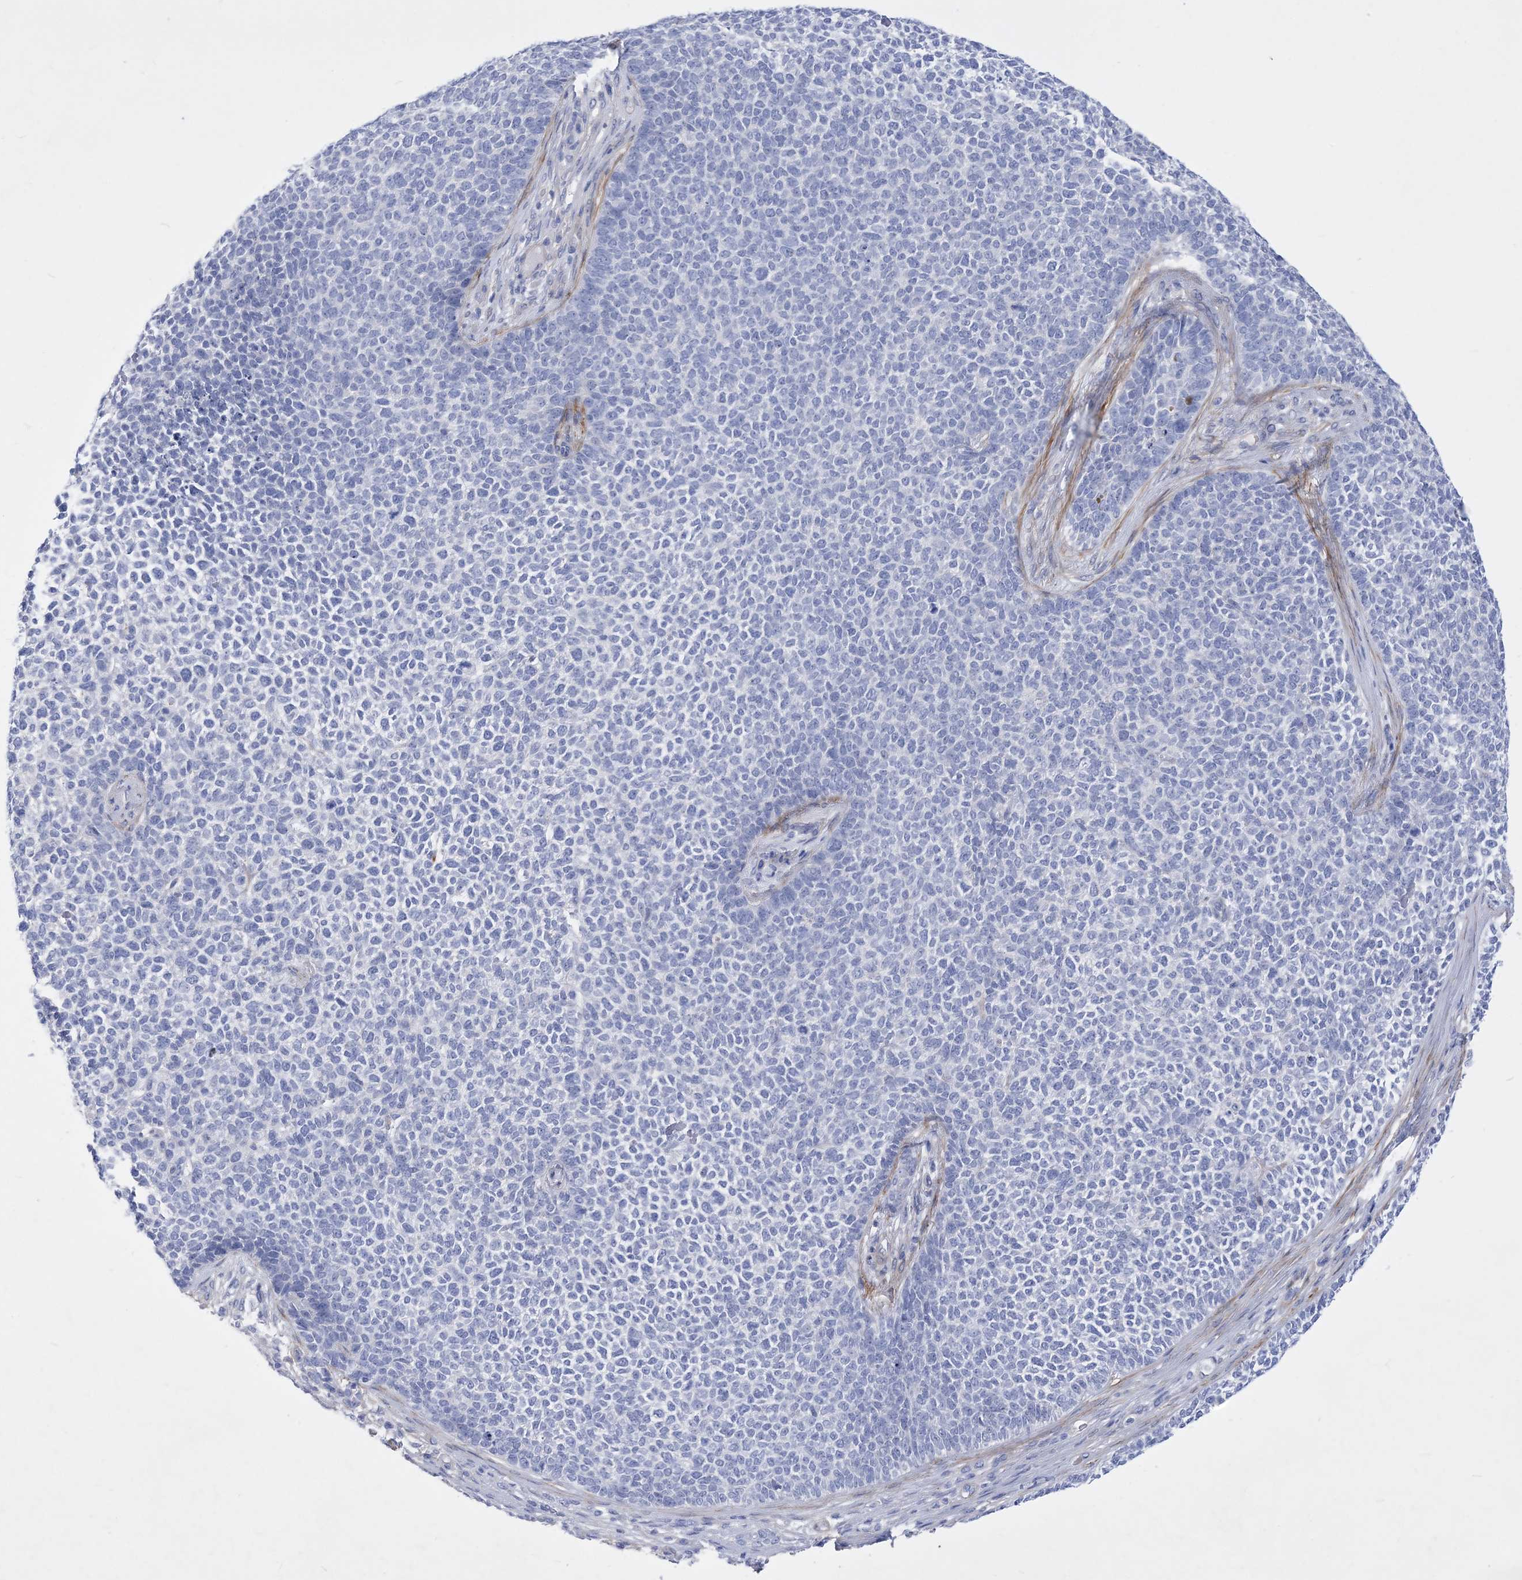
{"staining": {"intensity": "negative", "quantity": "none", "location": "none"}, "tissue": "skin cancer", "cell_type": "Tumor cells", "image_type": "cancer", "snomed": [{"axis": "morphology", "description": "Basal cell carcinoma"}, {"axis": "topography", "description": "Skin"}], "caption": "This histopathology image is of skin basal cell carcinoma stained with immunohistochemistry to label a protein in brown with the nuclei are counter-stained blue. There is no staining in tumor cells.", "gene": "WDR74", "patient": {"sex": "female", "age": 84}}